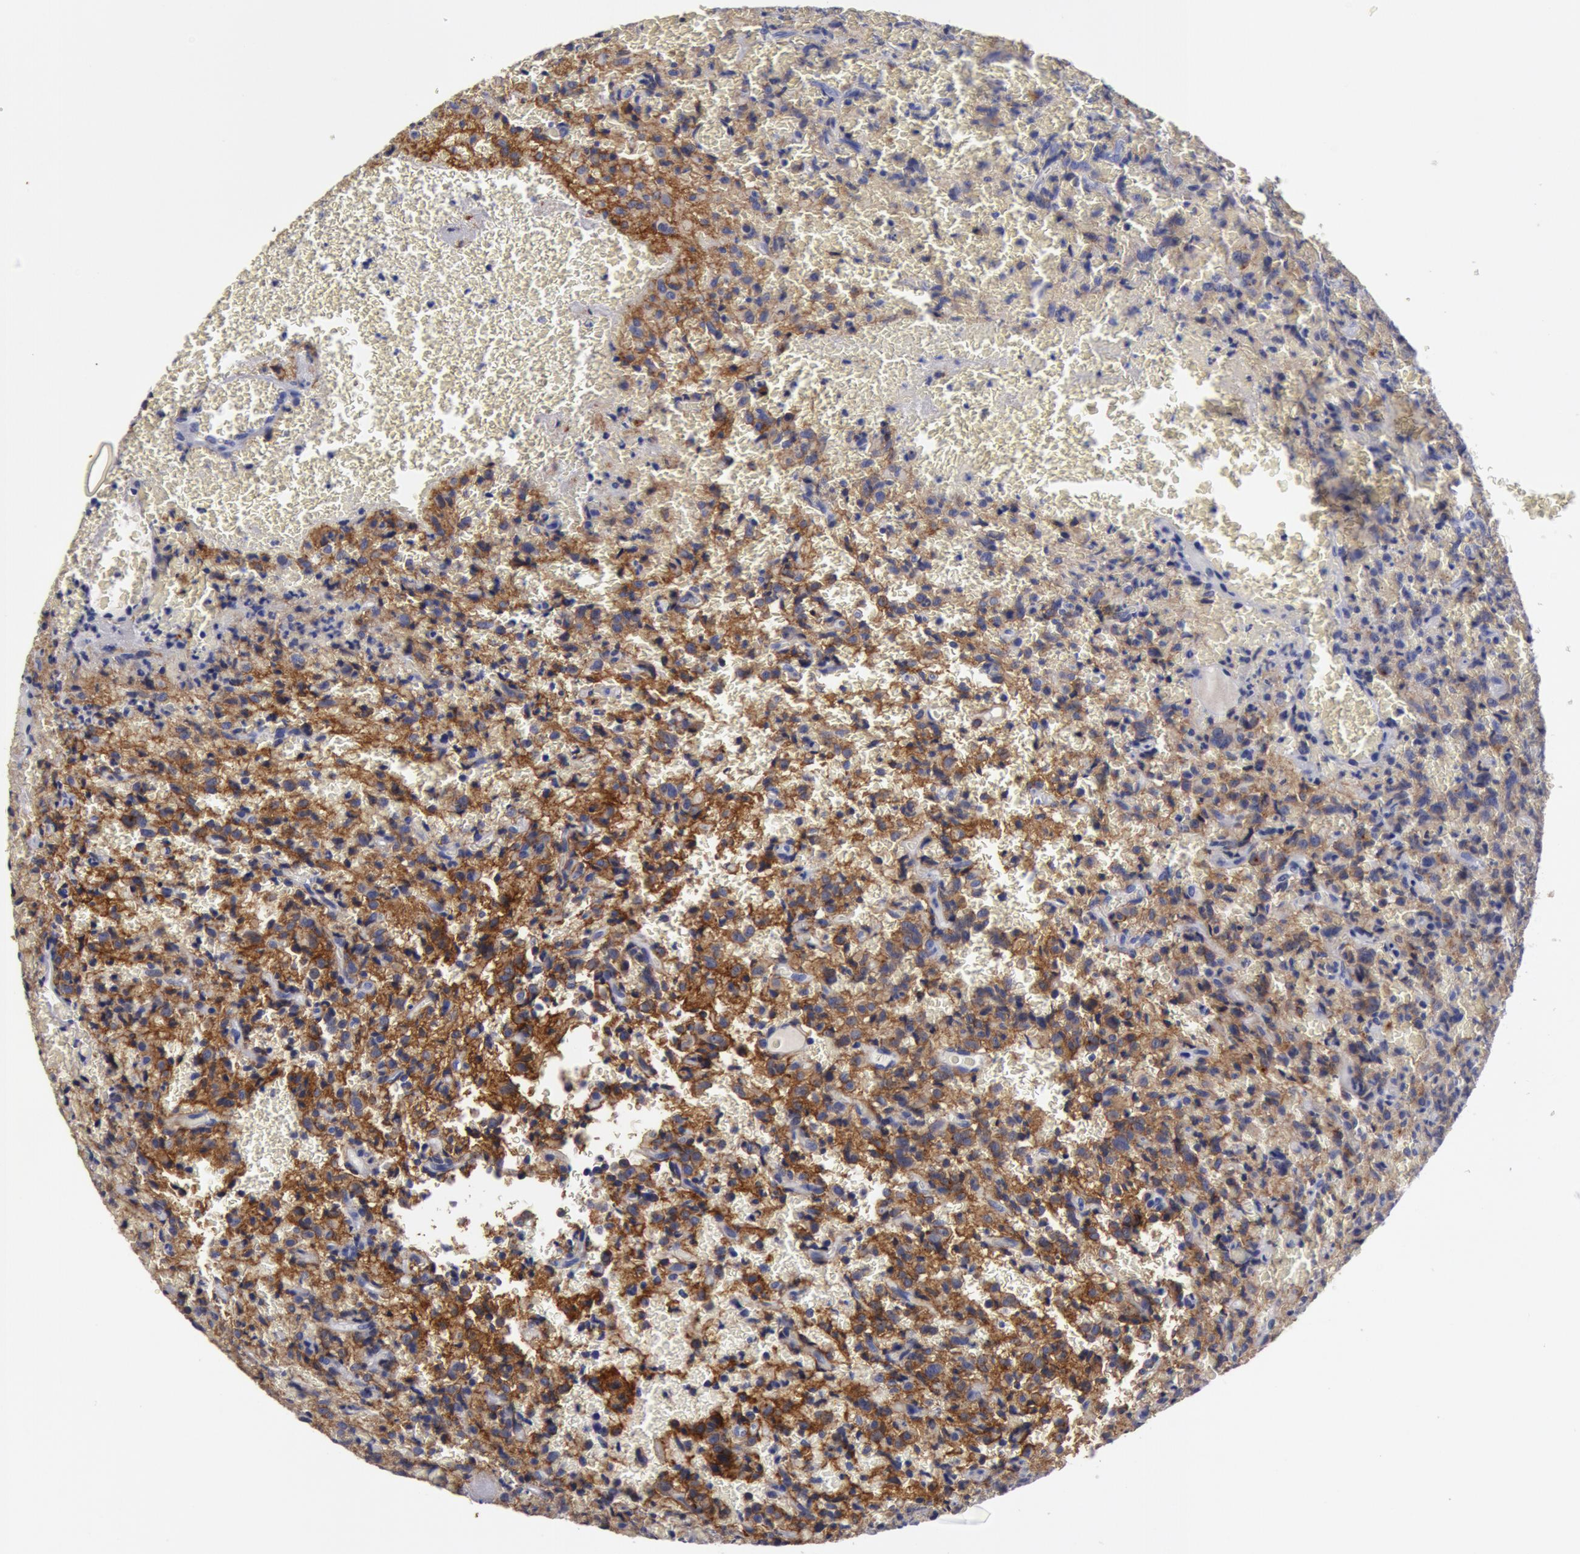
{"staining": {"intensity": "strong", "quantity": ">75%", "location": "cytoplasmic/membranous,nuclear"}, "tissue": "glioma", "cell_type": "Tumor cells", "image_type": "cancer", "snomed": [{"axis": "morphology", "description": "Glioma, malignant, High grade"}, {"axis": "topography", "description": "Brain"}], "caption": "A high-resolution micrograph shows immunohistochemistry (IHC) staining of glioma, which displays strong cytoplasmic/membranous and nuclear positivity in about >75% of tumor cells. (DAB IHC, brown staining for protein, blue staining for nuclei).", "gene": "NLGN4X", "patient": {"sex": "male", "age": 56}}